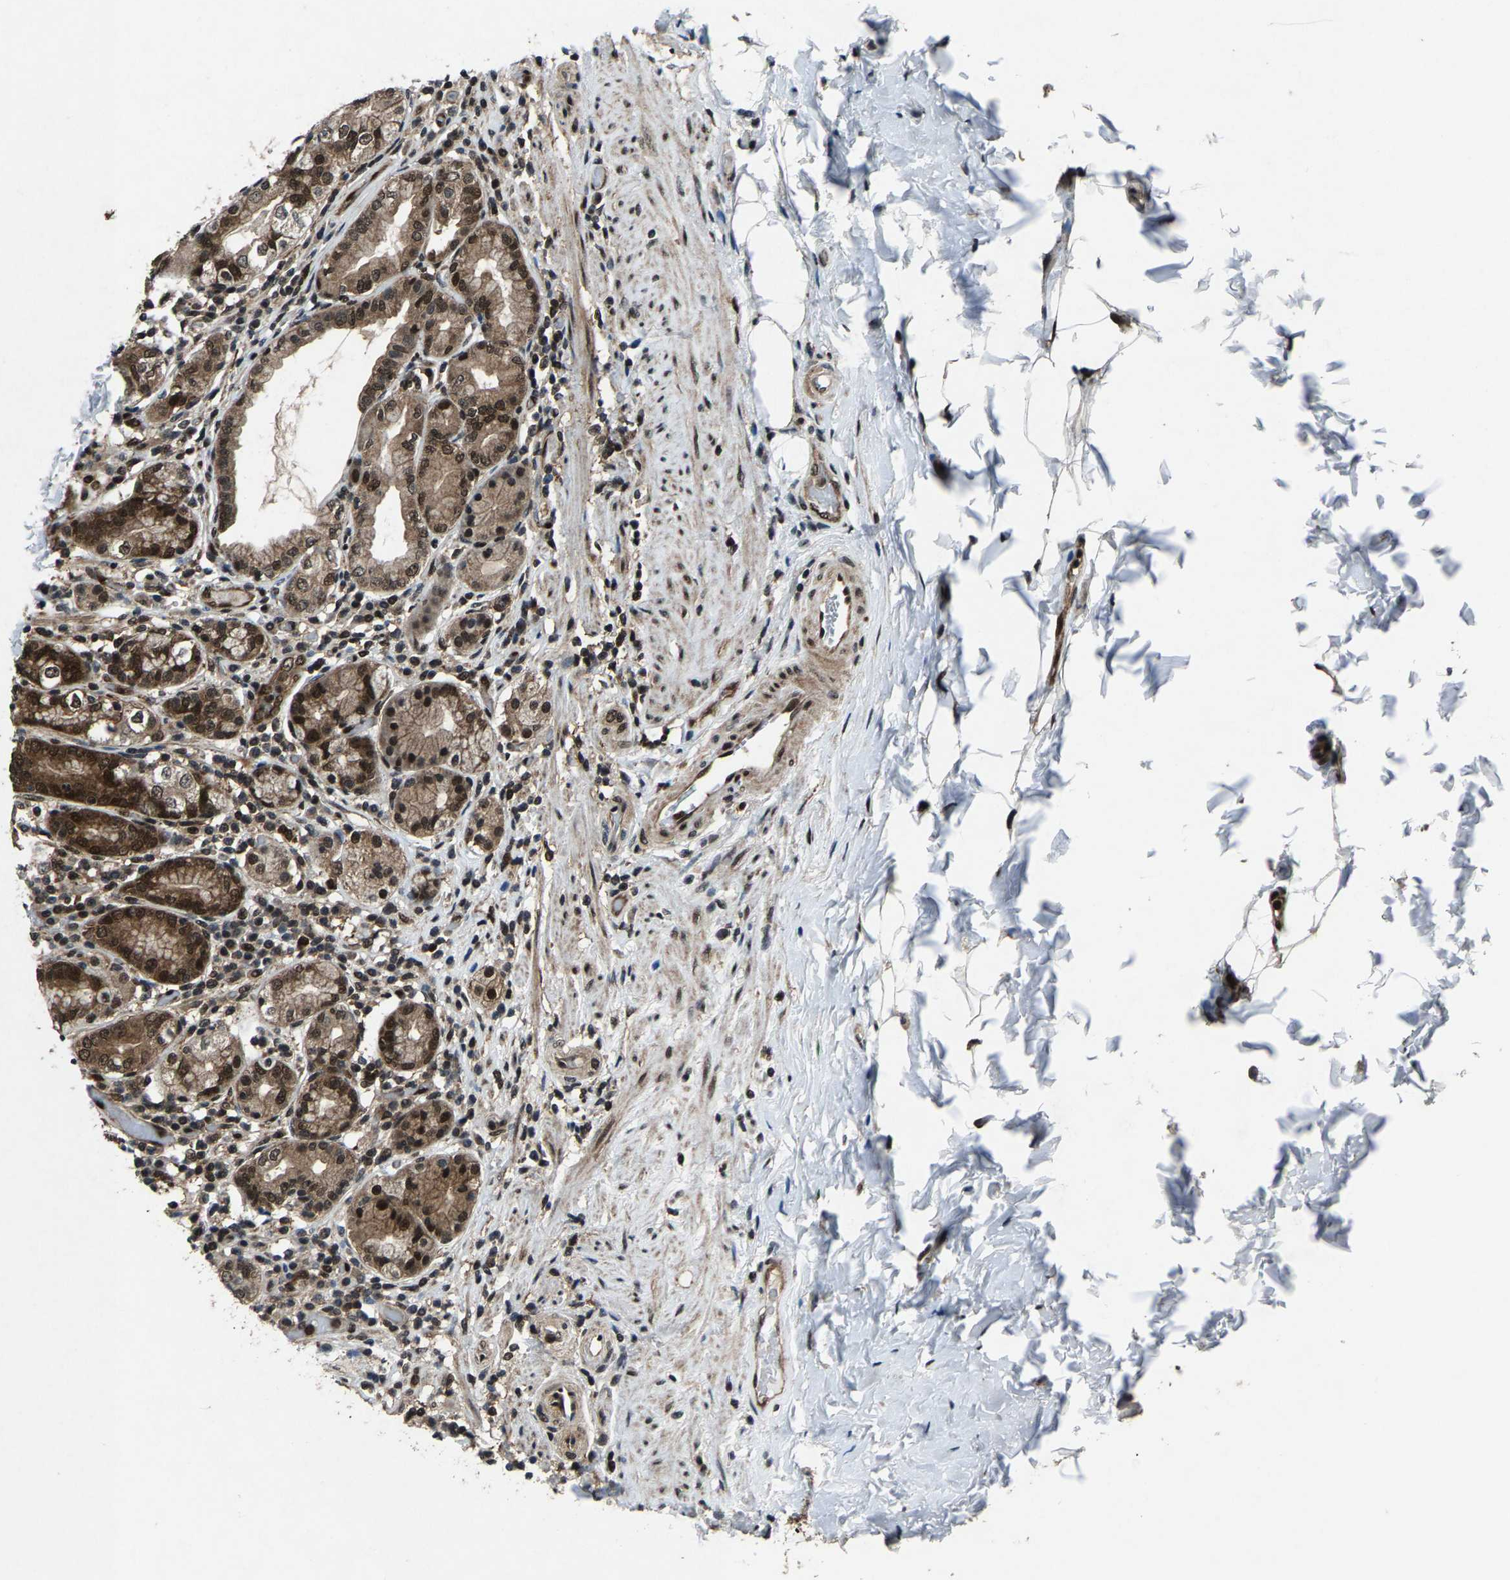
{"staining": {"intensity": "strong", "quantity": ">75%", "location": "cytoplasmic/membranous,nuclear"}, "tissue": "stomach", "cell_type": "Glandular cells", "image_type": "normal", "snomed": [{"axis": "morphology", "description": "Normal tissue, NOS"}, {"axis": "topography", "description": "Stomach, lower"}], "caption": "A high amount of strong cytoplasmic/membranous,nuclear expression is present in approximately >75% of glandular cells in benign stomach. The protein of interest is shown in brown color, while the nuclei are stained blue.", "gene": "ATXN3", "patient": {"sex": "female", "age": 76}}